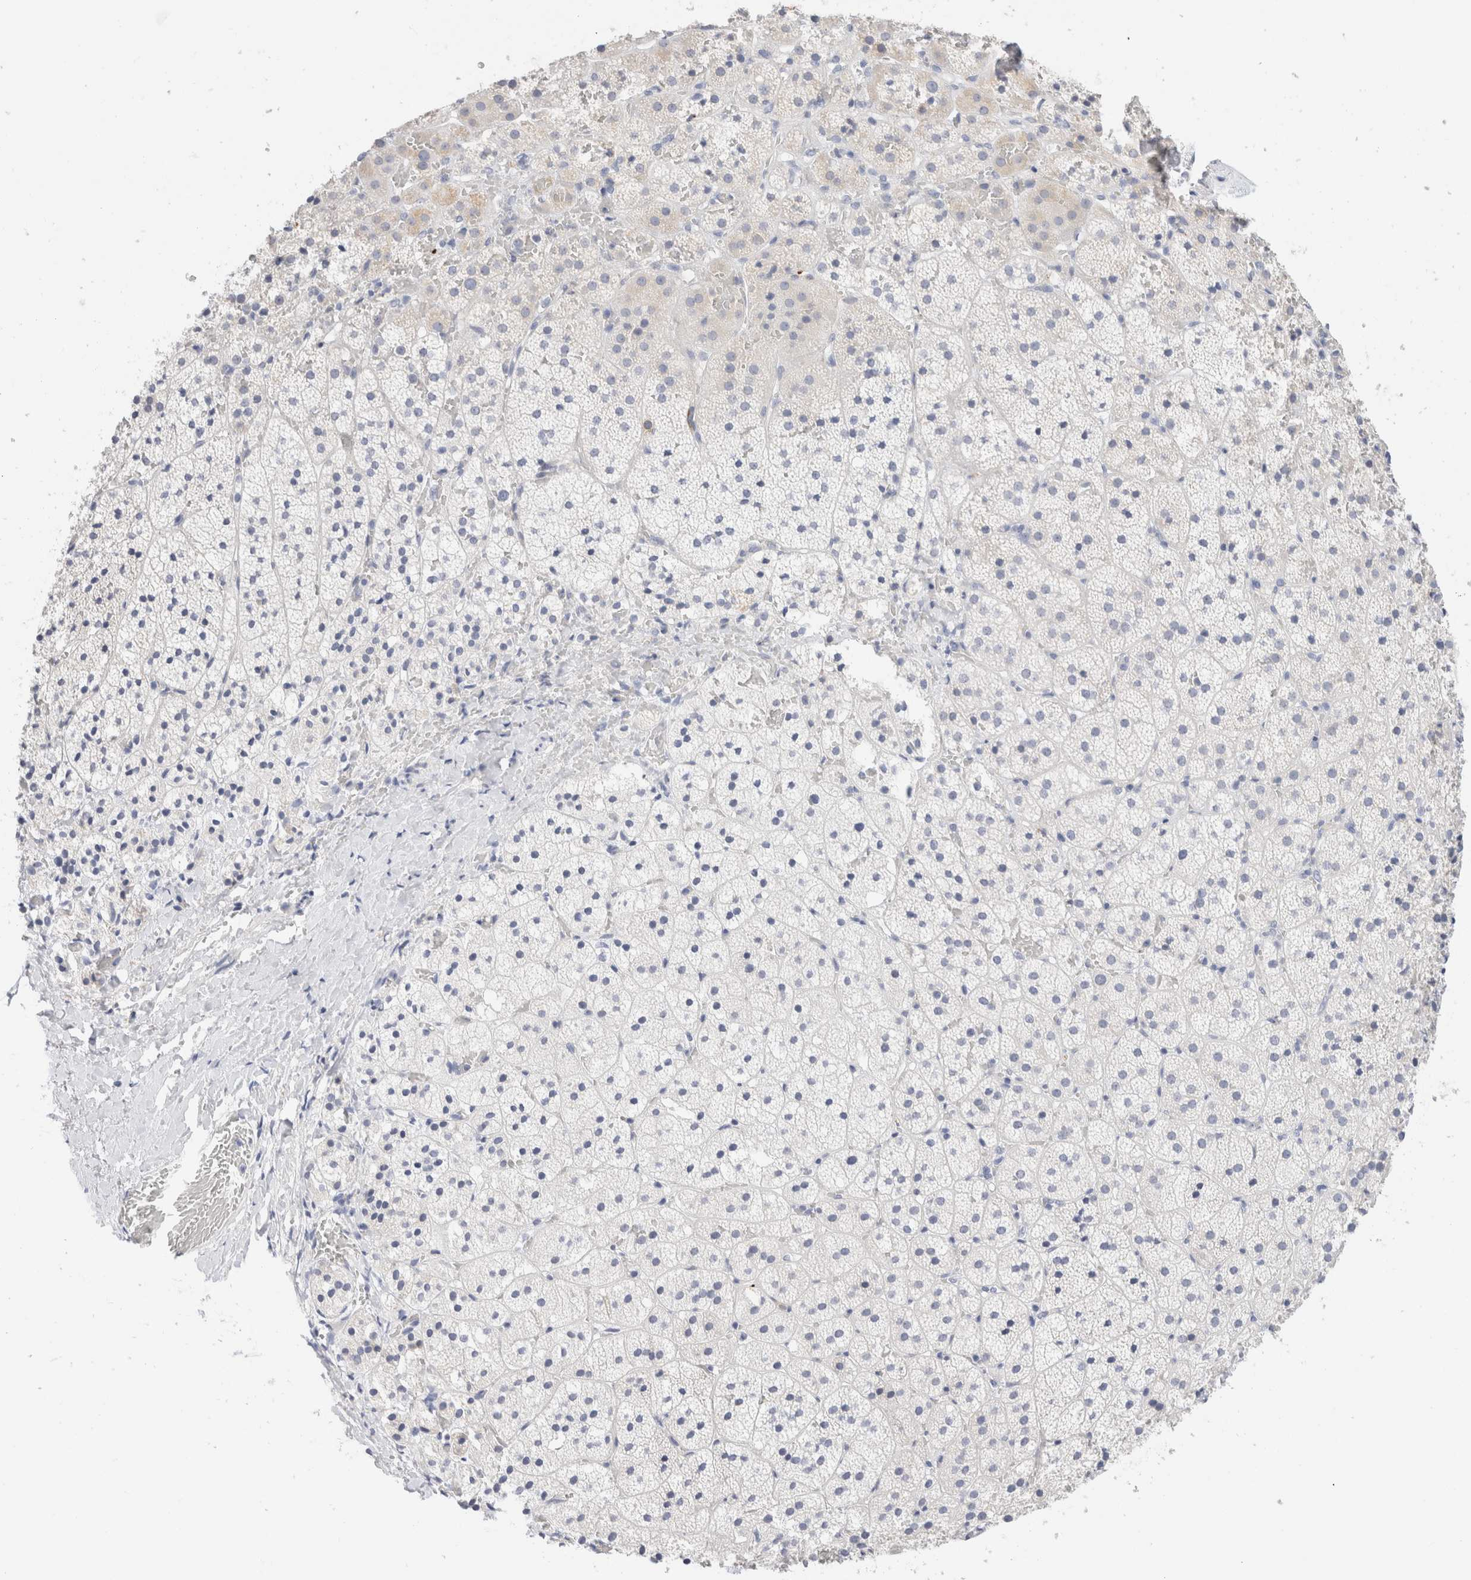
{"staining": {"intensity": "weak", "quantity": "<25%", "location": "cytoplasmic/membranous"}, "tissue": "adrenal gland", "cell_type": "Glandular cells", "image_type": "normal", "snomed": [{"axis": "morphology", "description": "Normal tissue, NOS"}, {"axis": "topography", "description": "Adrenal gland"}], "caption": "IHC of benign adrenal gland displays no expression in glandular cells.", "gene": "GADD45G", "patient": {"sex": "female", "age": 44}}